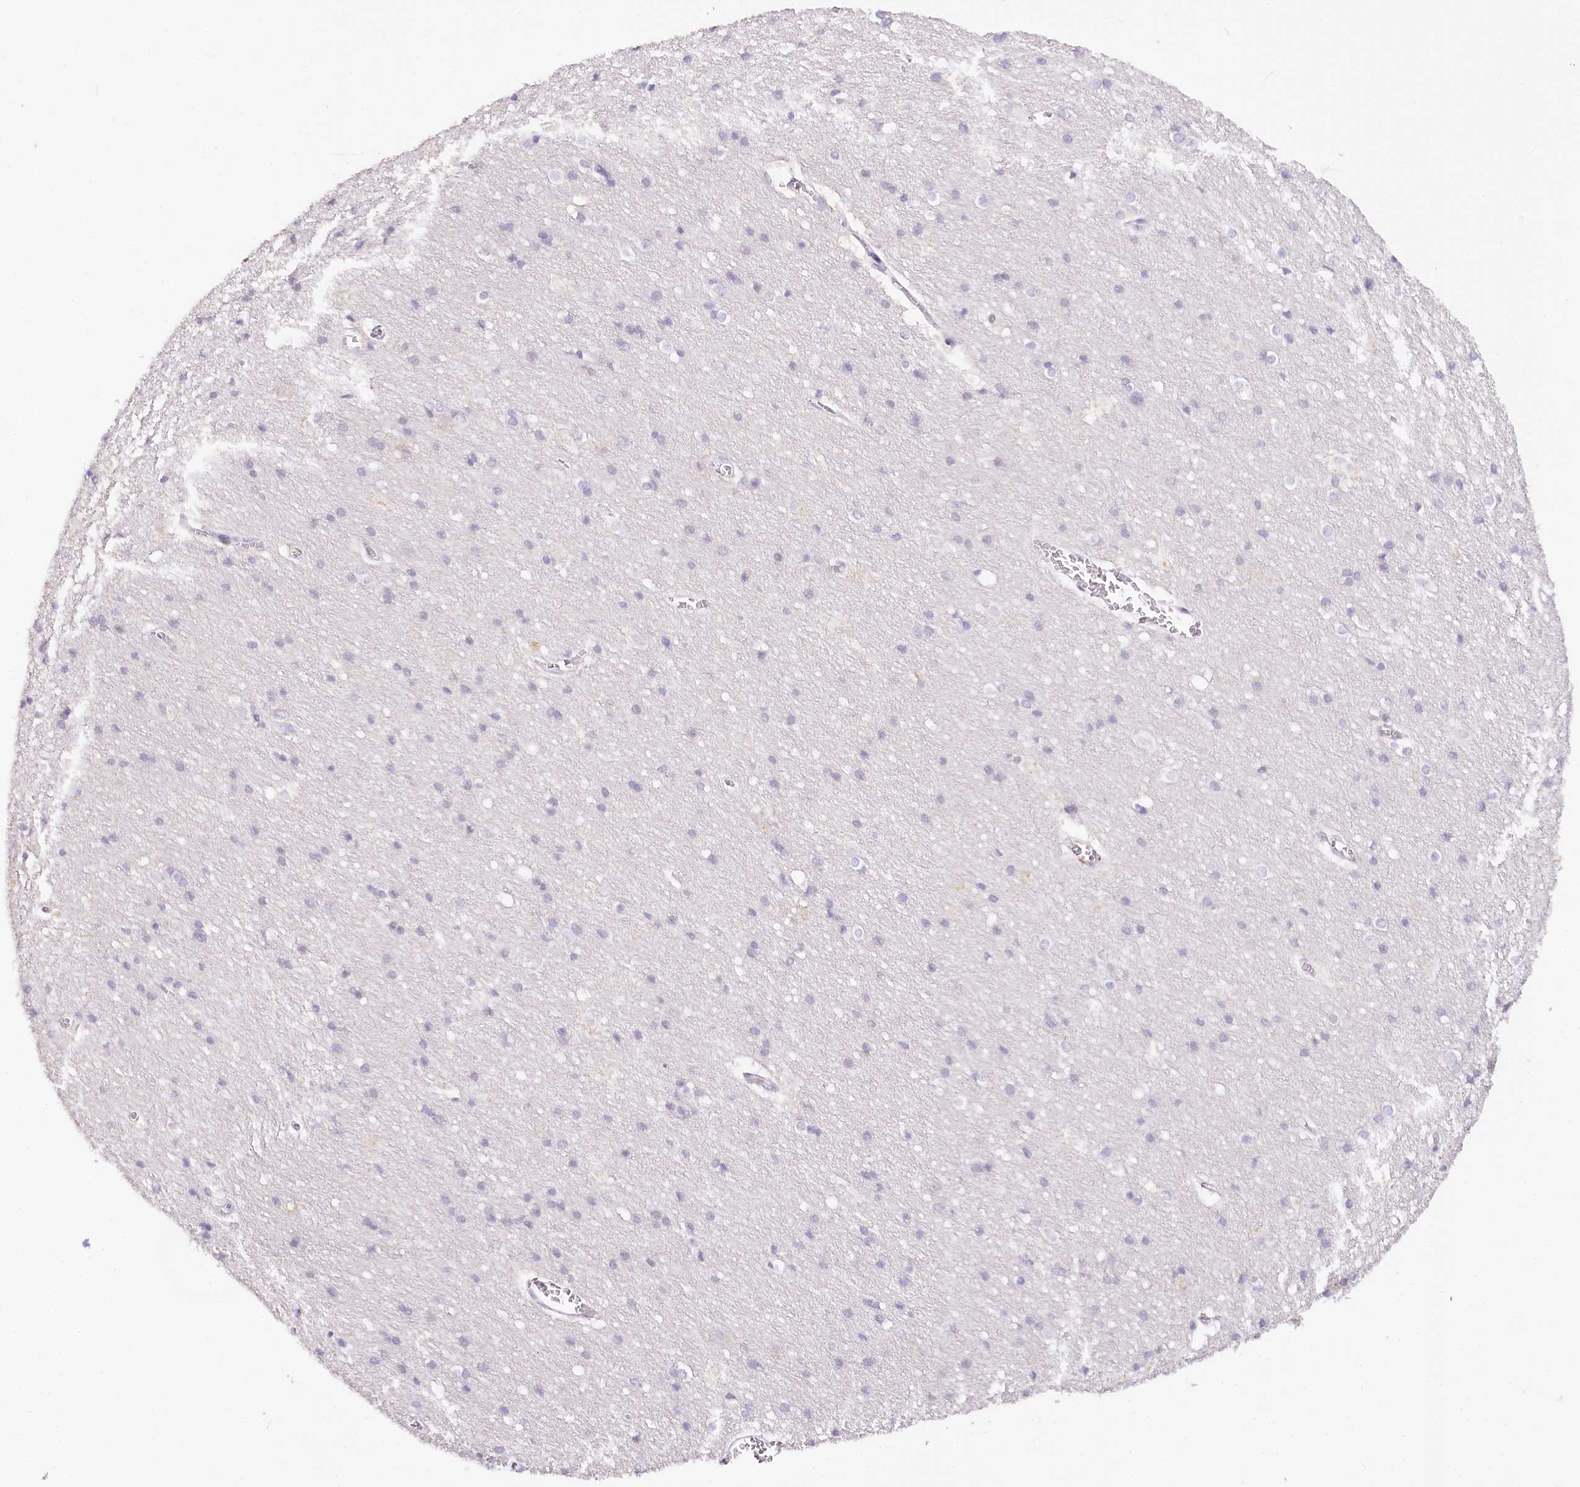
{"staining": {"intensity": "negative", "quantity": "none", "location": "none"}, "tissue": "cerebral cortex", "cell_type": "Endothelial cells", "image_type": "normal", "snomed": [{"axis": "morphology", "description": "Normal tissue, NOS"}, {"axis": "topography", "description": "Cerebral cortex"}], "caption": "Immunohistochemistry of normal cerebral cortex displays no expression in endothelial cells.", "gene": "TP53", "patient": {"sex": "male", "age": 54}}